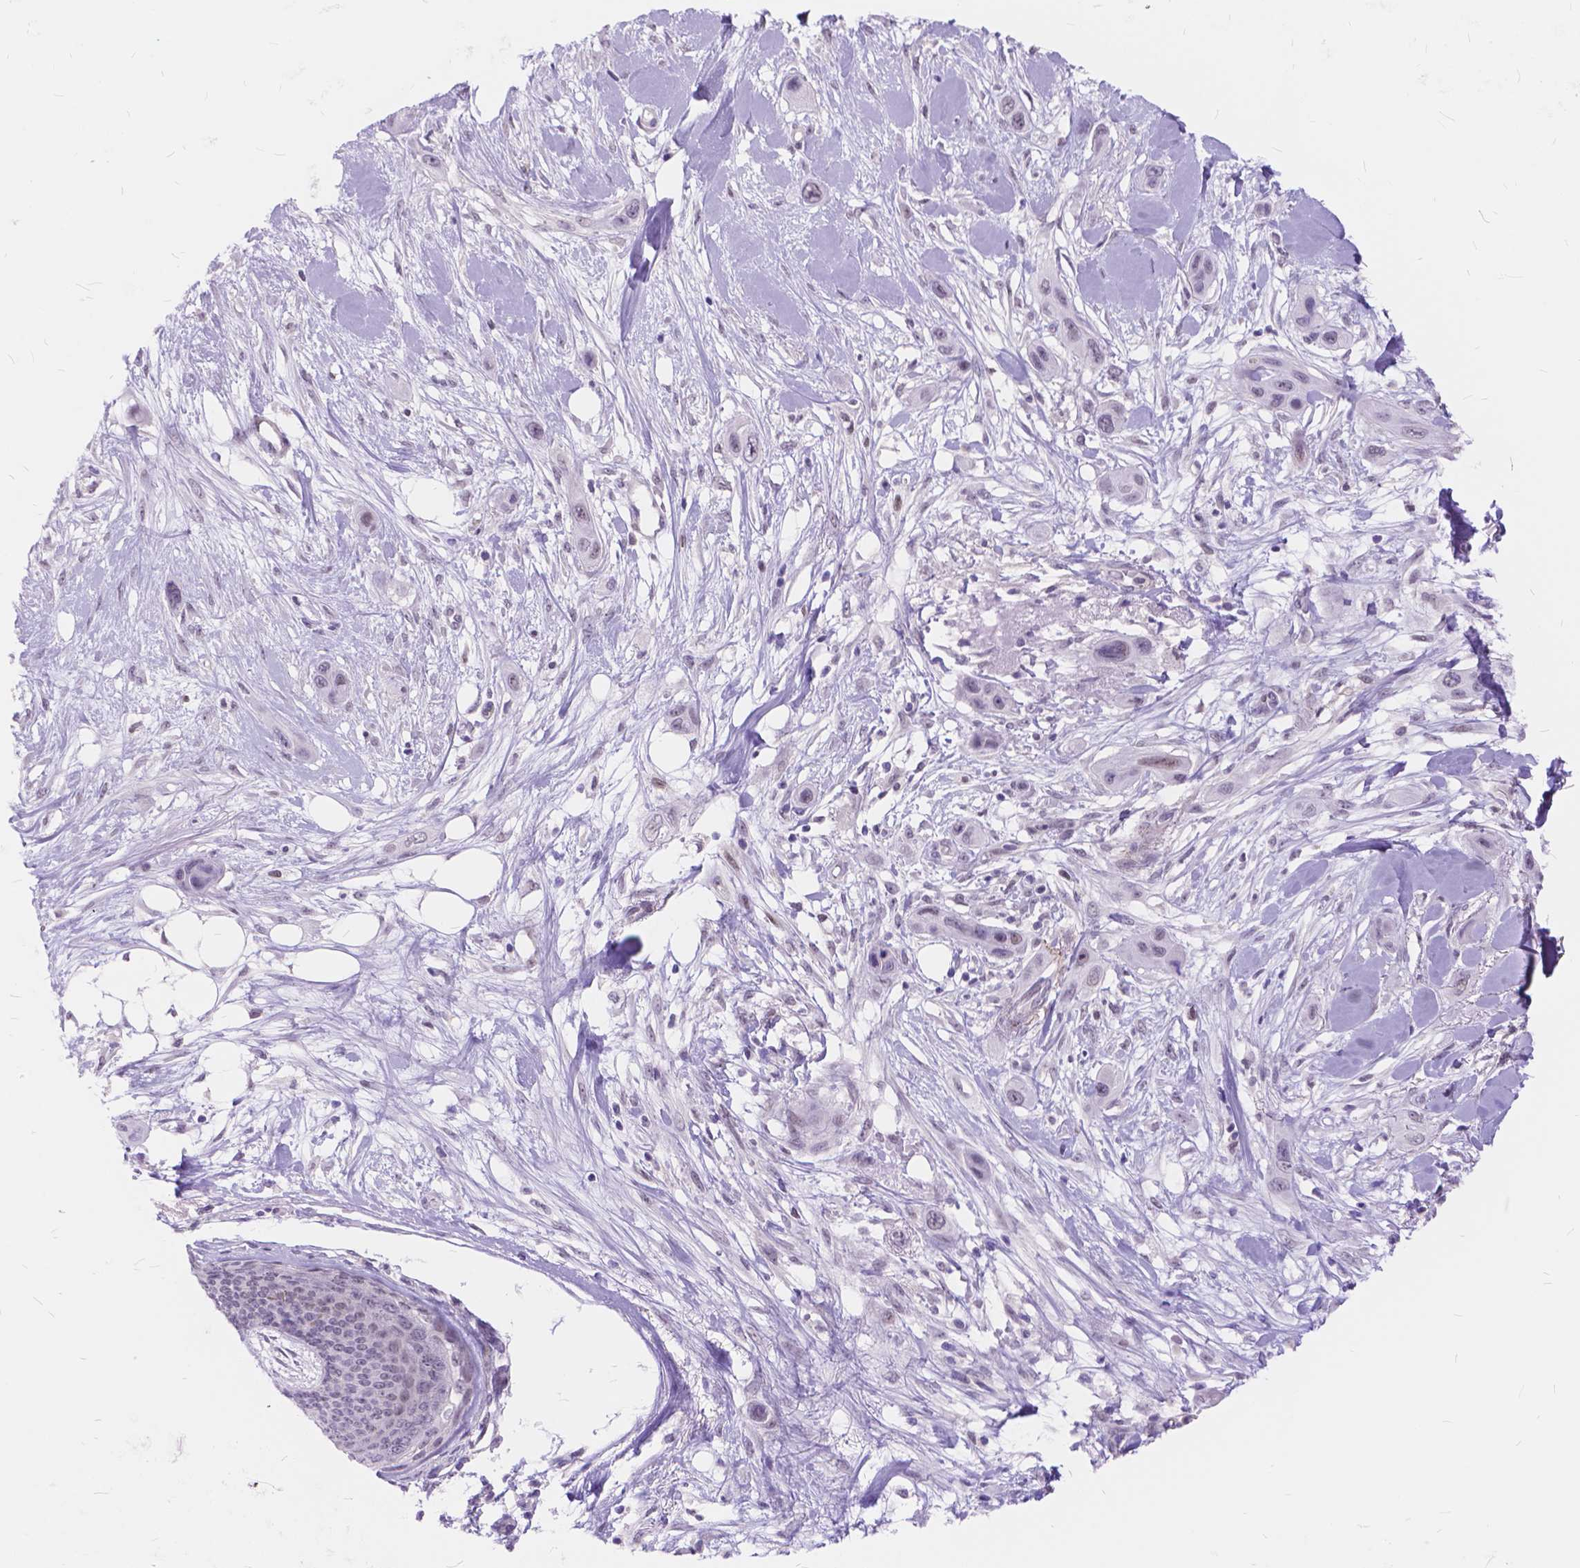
{"staining": {"intensity": "negative", "quantity": "none", "location": "none"}, "tissue": "skin cancer", "cell_type": "Tumor cells", "image_type": "cancer", "snomed": [{"axis": "morphology", "description": "Squamous cell carcinoma, NOS"}, {"axis": "topography", "description": "Skin"}], "caption": "This is an immunohistochemistry image of human skin cancer (squamous cell carcinoma). There is no staining in tumor cells.", "gene": "MAN2C1", "patient": {"sex": "male", "age": 79}}